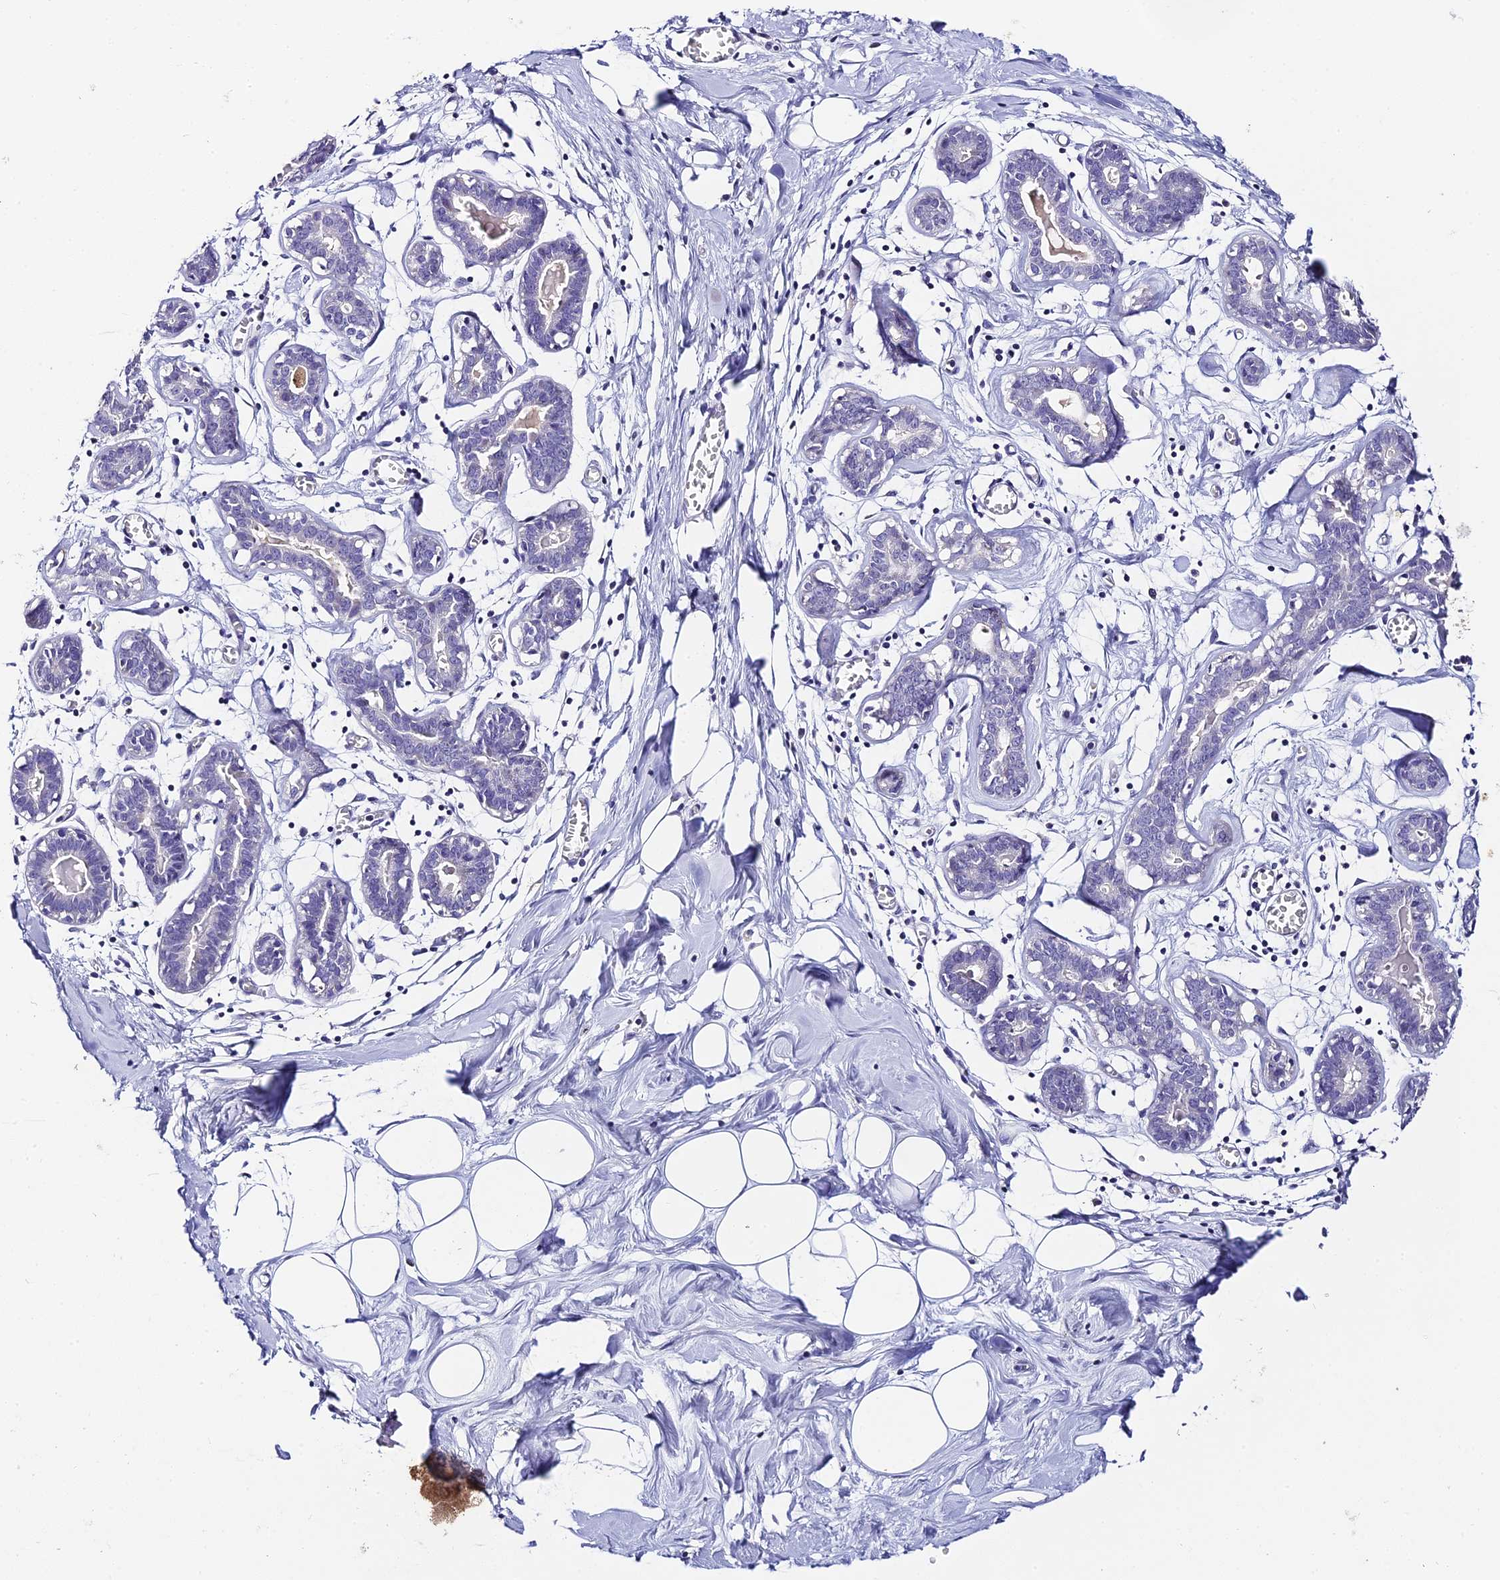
{"staining": {"intensity": "negative", "quantity": "none", "location": "none"}, "tissue": "breast", "cell_type": "Adipocytes", "image_type": "normal", "snomed": [{"axis": "morphology", "description": "Normal tissue, NOS"}, {"axis": "topography", "description": "Breast"}], "caption": "This is an IHC histopathology image of benign human breast. There is no positivity in adipocytes.", "gene": "C12orf29", "patient": {"sex": "female", "age": 27}}